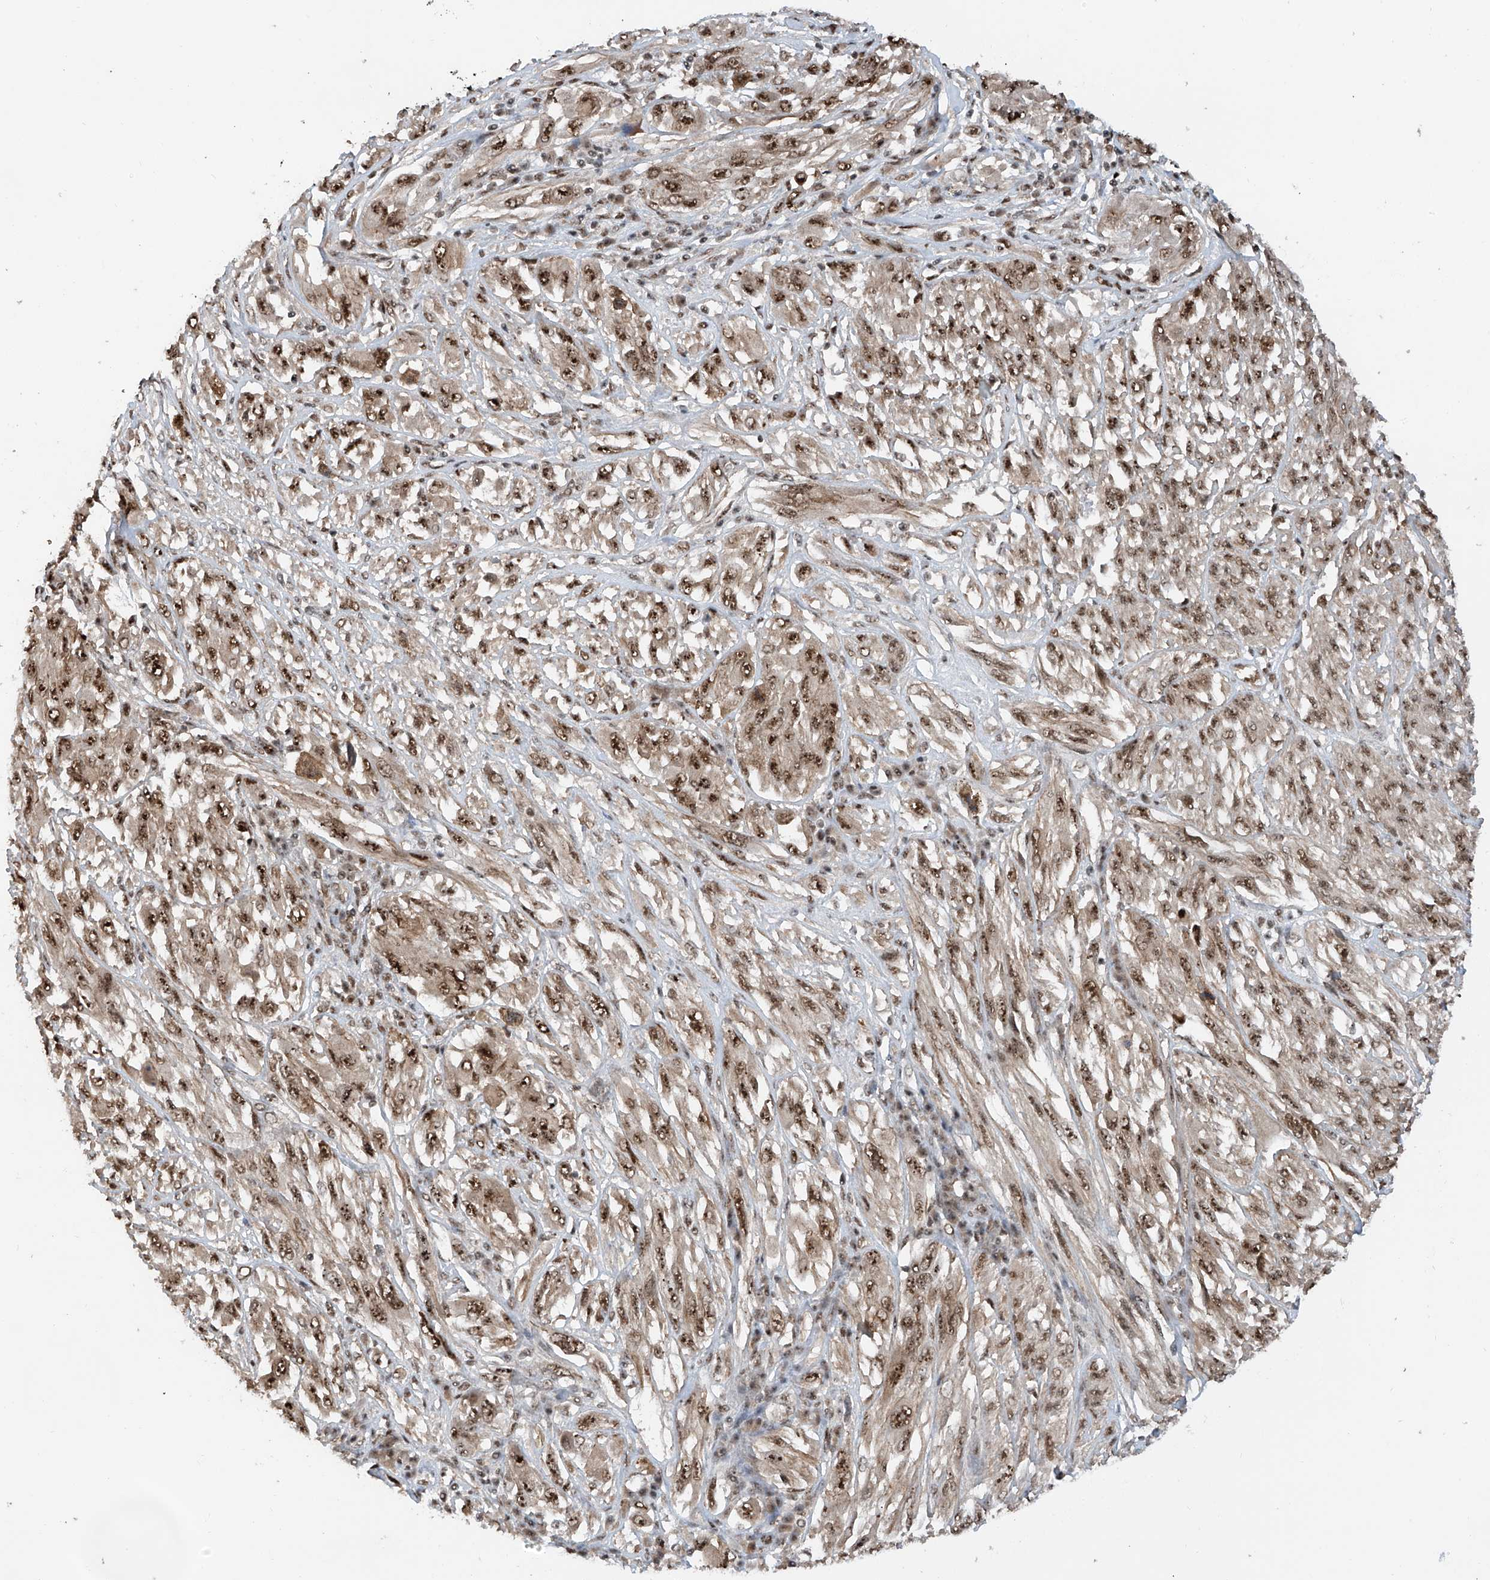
{"staining": {"intensity": "moderate", "quantity": ">75%", "location": "nuclear"}, "tissue": "melanoma", "cell_type": "Tumor cells", "image_type": "cancer", "snomed": [{"axis": "morphology", "description": "Malignant melanoma, NOS"}, {"axis": "topography", "description": "Skin"}], "caption": "Protein expression analysis of human malignant melanoma reveals moderate nuclear staining in approximately >75% of tumor cells.", "gene": "RPAIN", "patient": {"sex": "female", "age": 91}}